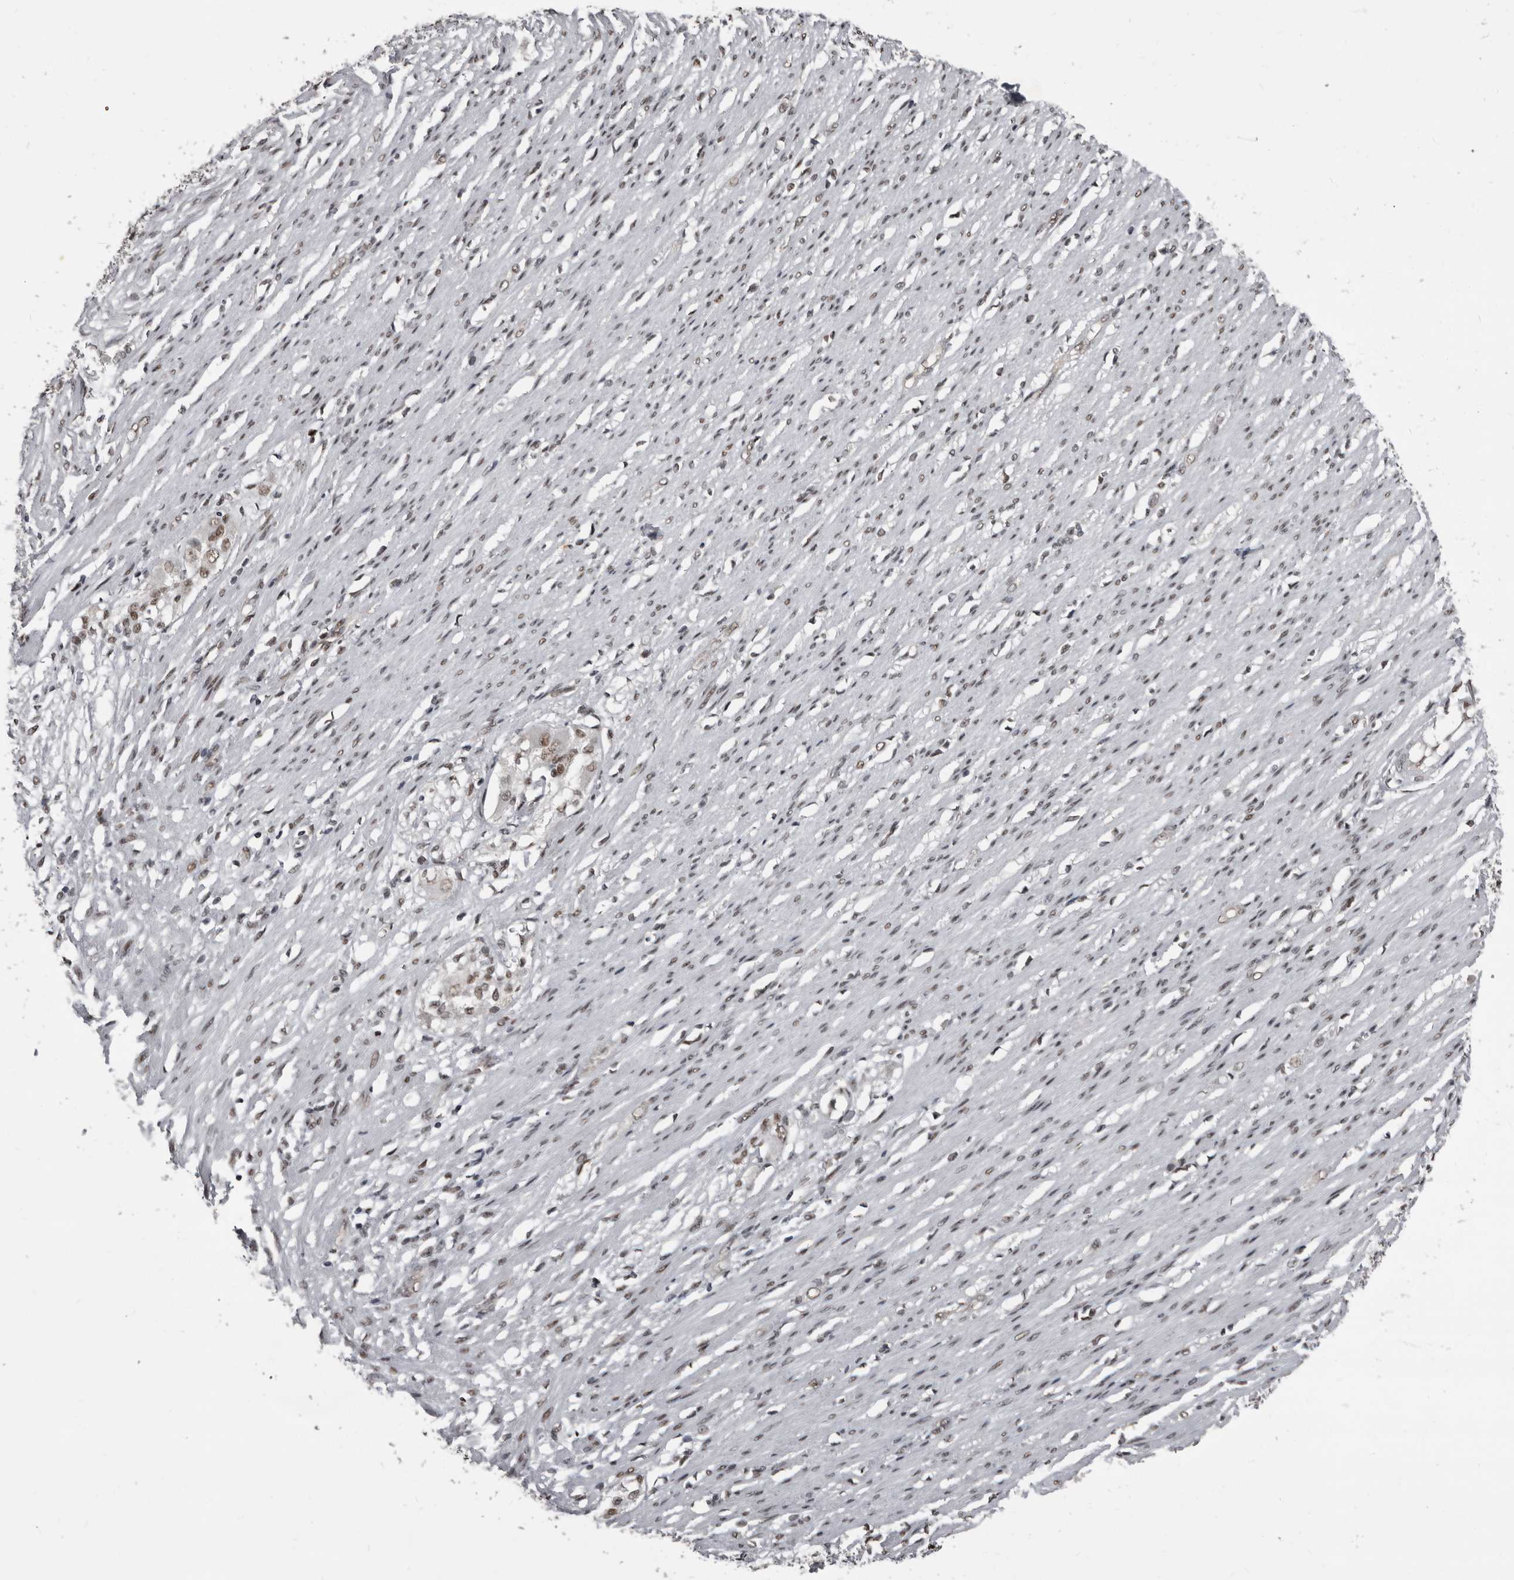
{"staining": {"intensity": "moderate", "quantity": ">75%", "location": "nuclear"}, "tissue": "smooth muscle", "cell_type": "Smooth muscle cells", "image_type": "normal", "snomed": [{"axis": "morphology", "description": "Normal tissue, NOS"}, {"axis": "morphology", "description": "Adenocarcinoma, NOS"}, {"axis": "topography", "description": "Colon"}, {"axis": "topography", "description": "Peripheral nerve tissue"}], "caption": "IHC micrograph of unremarkable human smooth muscle stained for a protein (brown), which demonstrates medium levels of moderate nuclear positivity in approximately >75% of smooth muscle cells.", "gene": "CHD1L", "patient": {"sex": "male", "age": 14}}